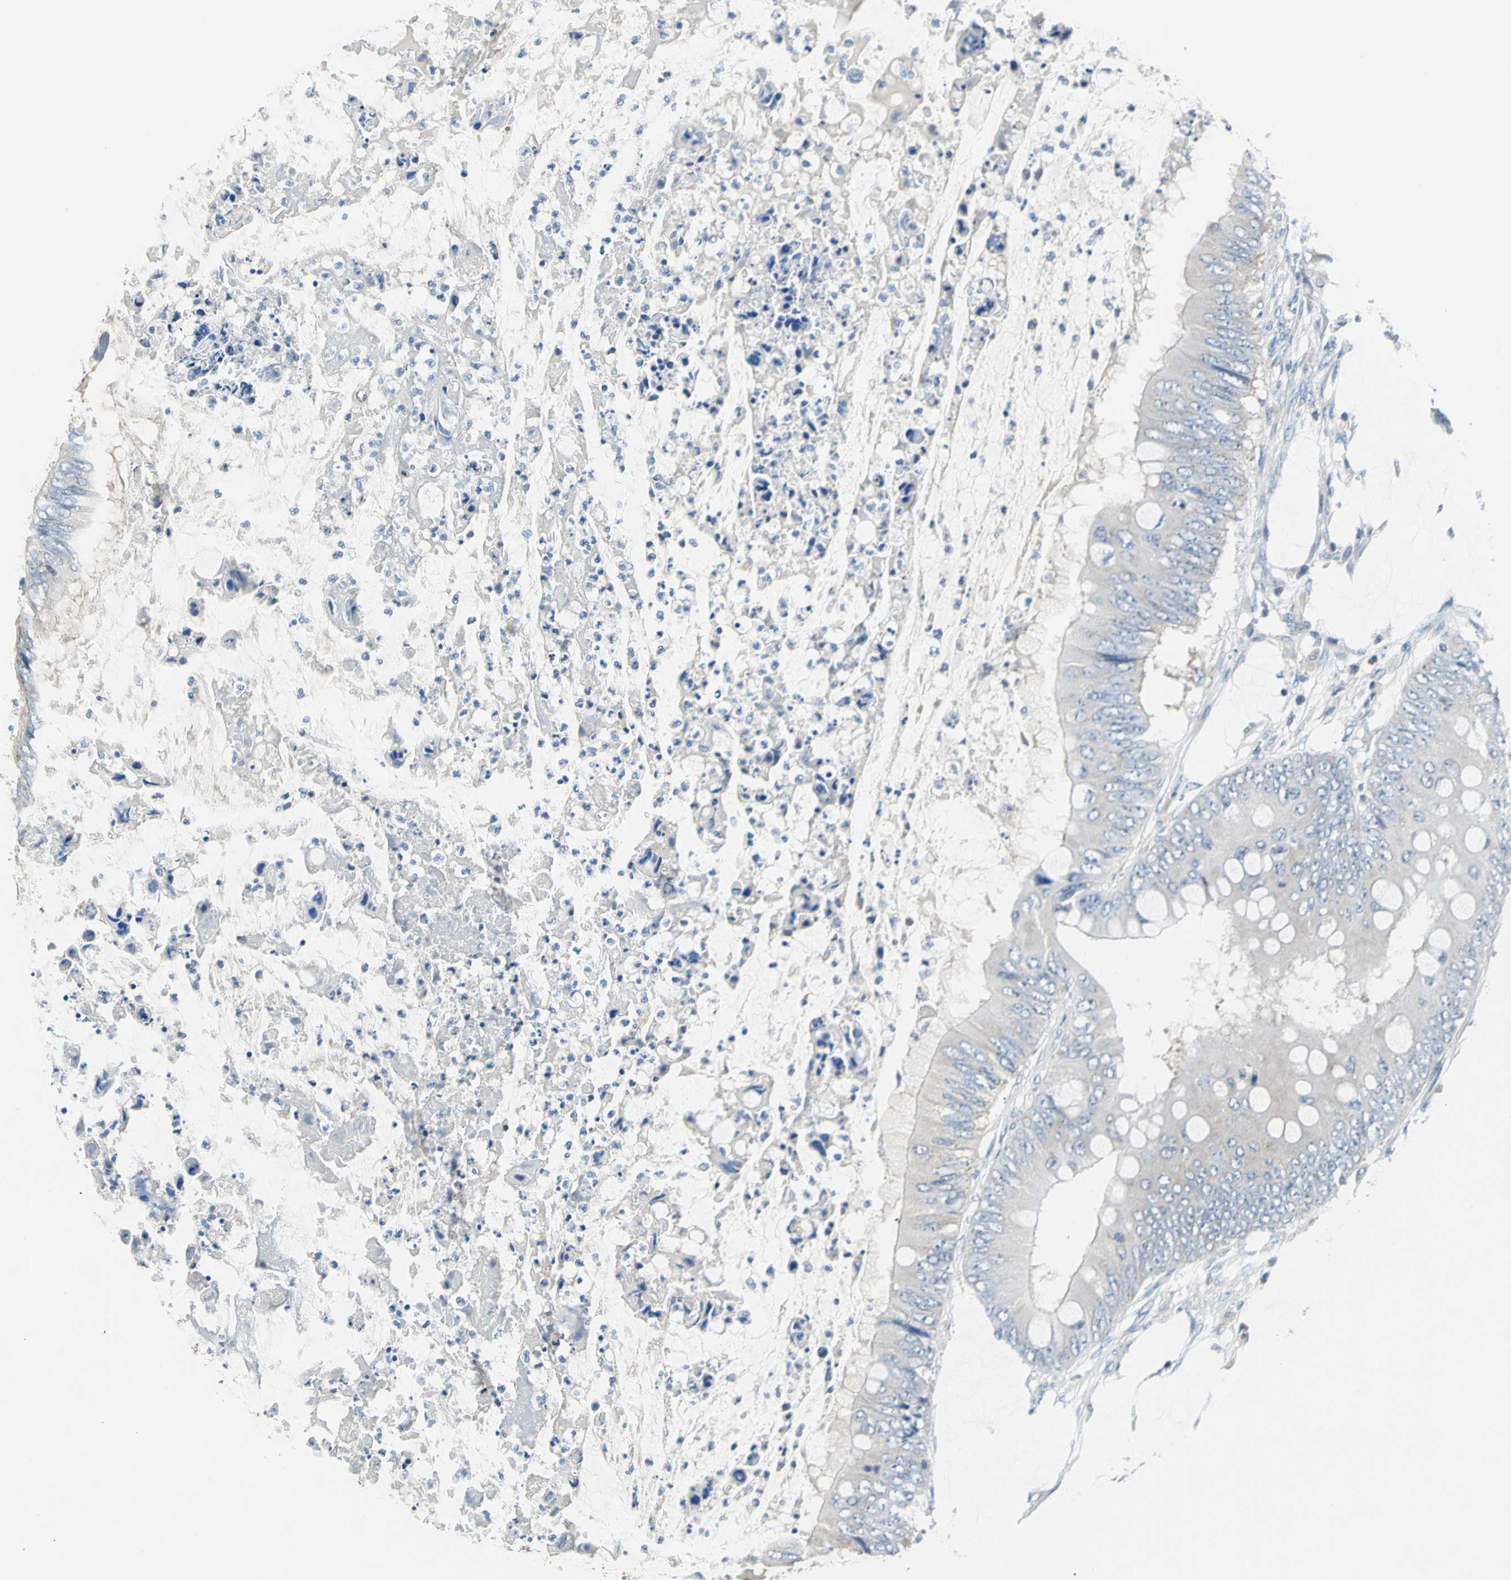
{"staining": {"intensity": "negative", "quantity": "none", "location": "none"}, "tissue": "colorectal cancer", "cell_type": "Tumor cells", "image_type": "cancer", "snomed": [{"axis": "morphology", "description": "Normal tissue, NOS"}, {"axis": "morphology", "description": "Adenocarcinoma, NOS"}, {"axis": "topography", "description": "Rectum"}, {"axis": "topography", "description": "Peripheral nerve tissue"}], "caption": "Immunohistochemical staining of colorectal adenocarcinoma displays no significant expression in tumor cells.", "gene": "PRKCA", "patient": {"sex": "female", "age": 77}}